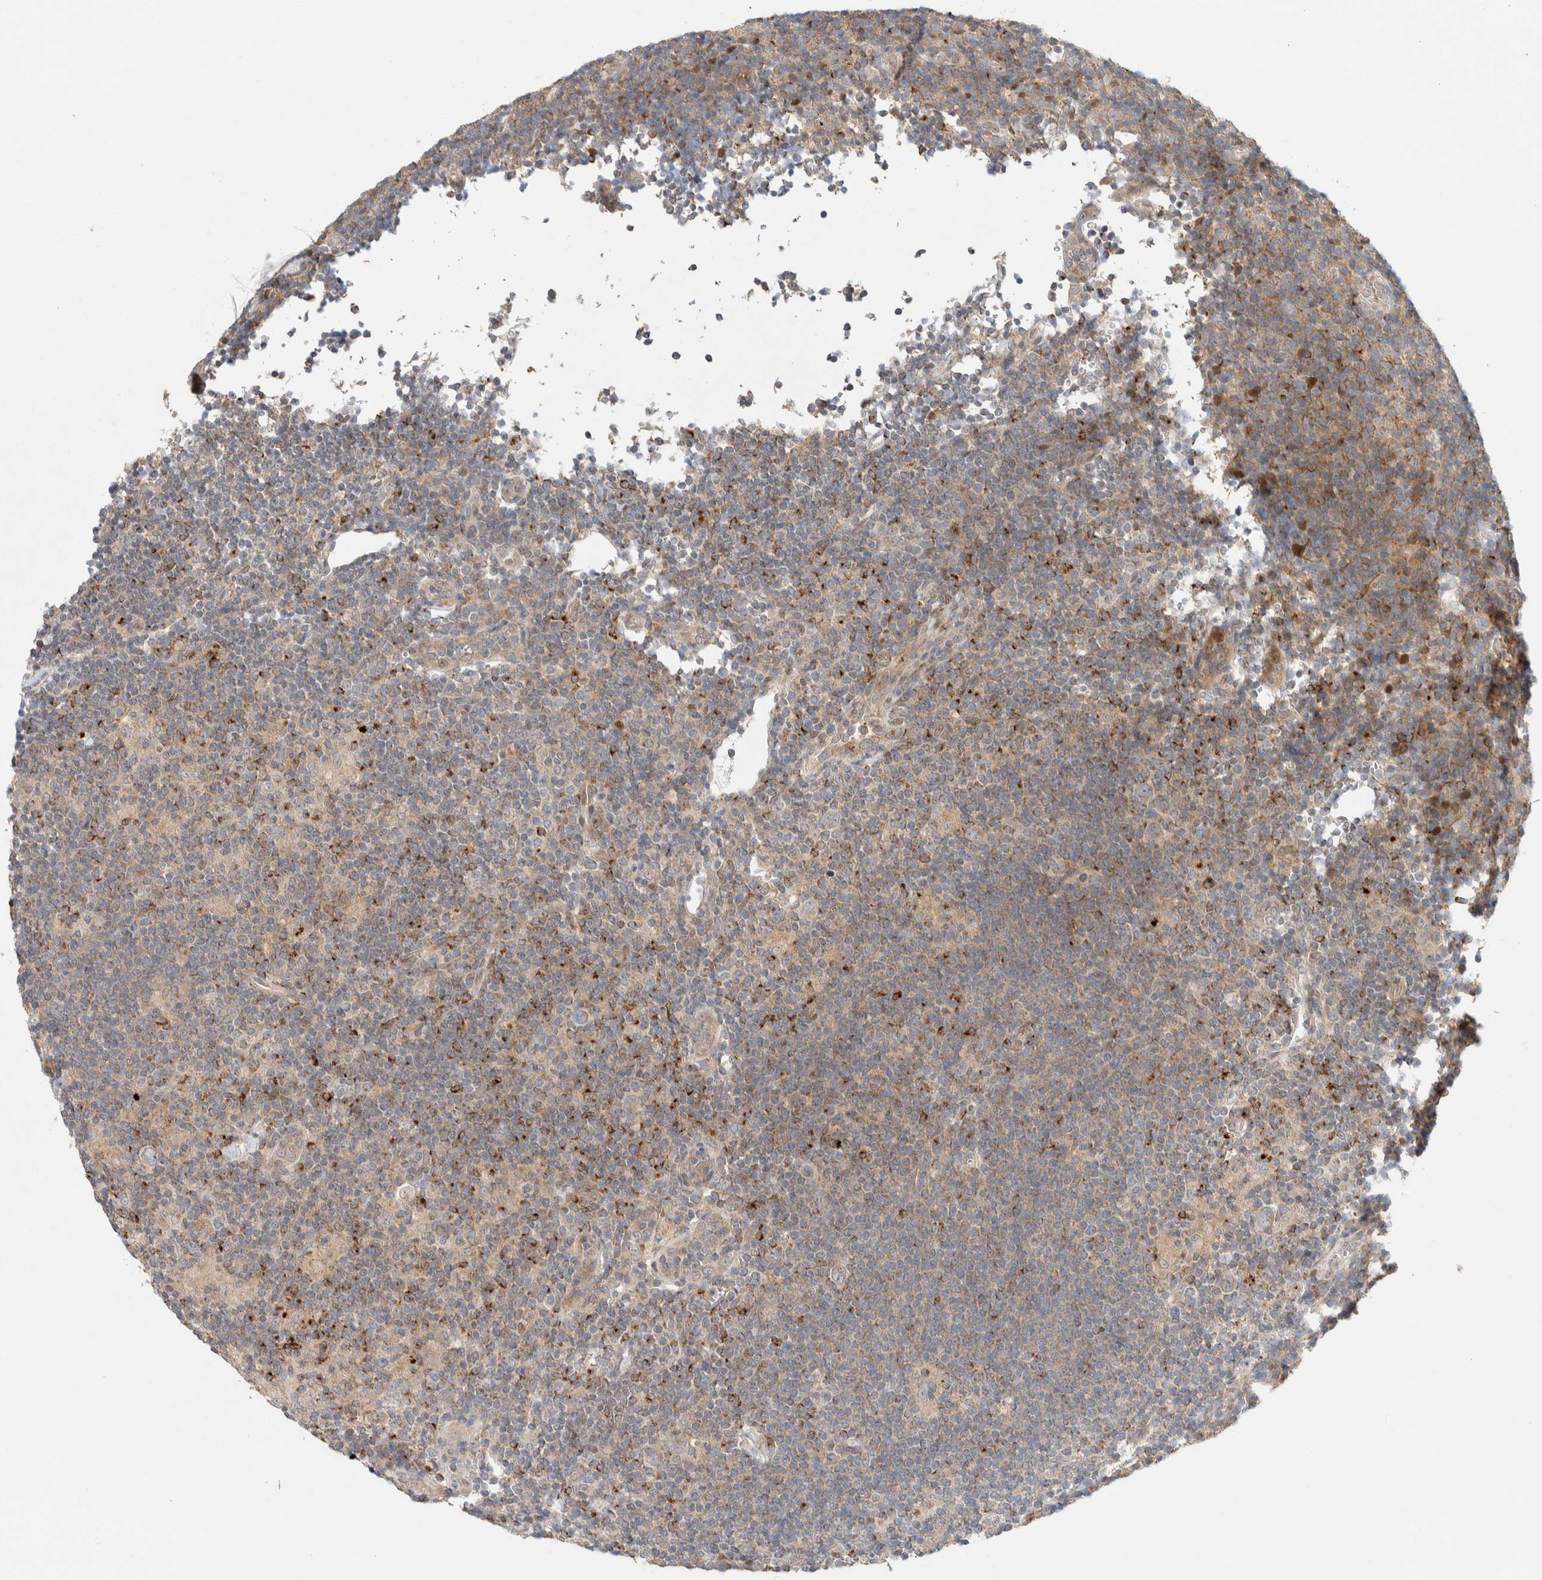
{"staining": {"intensity": "weak", "quantity": ">75%", "location": "cytoplasmic/membranous"}, "tissue": "lymphoma", "cell_type": "Tumor cells", "image_type": "cancer", "snomed": [{"axis": "morphology", "description": "Hodgkin's disease, NOS"}, {"axis": "topography", "description": "Lymph node"}], "caption": "Tumor cells display low levels of weak cytoplasmic/membranous staining in approximately >75% of cells in human Hodgkin's disease. (IHC, brightfield microscopy, high magnification).", "gene": "KIF9", "patient": {"sex": "female", "age": 57}}